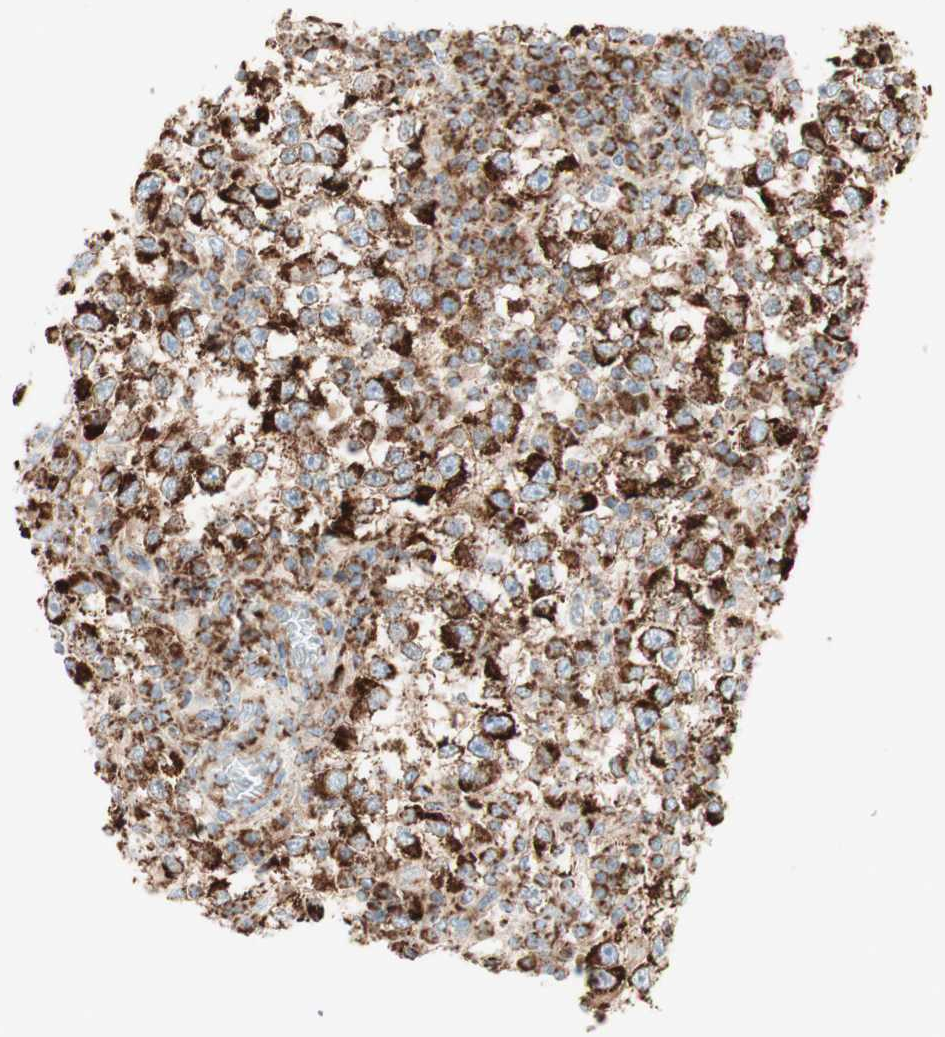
{"staining": {"intensity": "strong", "quantity": ">75%", "location": "cytoplasmic/membranous"}, "tissue": "testis cancer", "cell_type": "Tumor cells", "image_type": "cancer", "snomed": [{"axis": "morphology", "description": "Seminoma, NOS"}, {"axis": "topography", "description": "Testis"}], "caption": "Seminoma (testis) stained with a brown dye shows strong cytoplasmic/membranous positive expression in approximately >75% of tumor cells.", "gene": "TOMM20", "patient": {"sex": "male", "age": 65}}